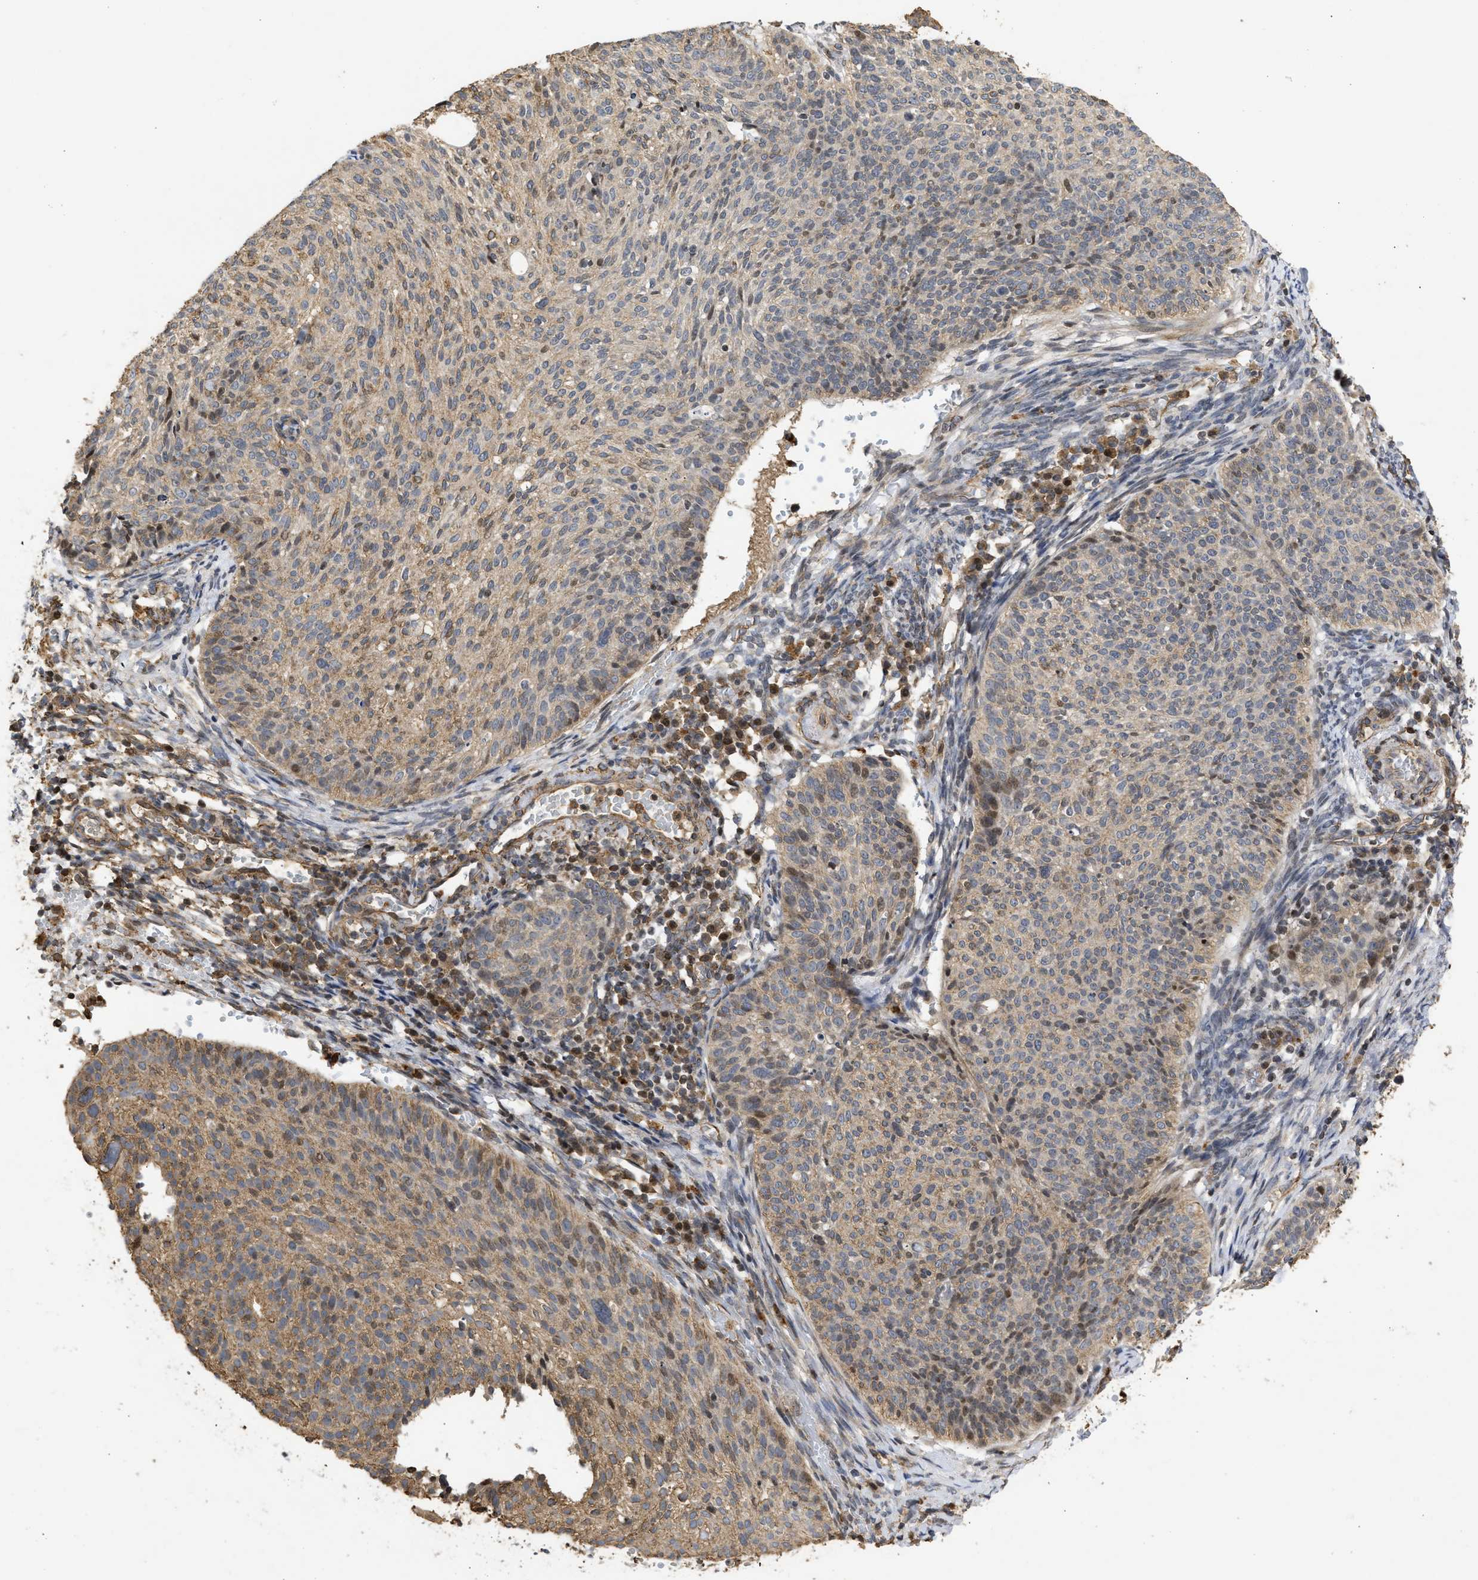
{"staining": {"intensity": "moderate", "quantity": "25%-75%", "location": "cytoplasmic/membranous,nuclear"}, "tissue": "cervical cancer", "cell_type": "Tumor cells", "image_type": "cancer", "snomed": [{"axis": "morphology", "description": "Squamous cell carcinoma, NOS"}, {"axis": "topography", "description": "Cervix"}], "caption": "High-magnification brightfield microscopy of cervical squamous cell carcinoma stained with DAB (3,3'-diaminobenzidine) (brown) and counterstained with hematoxylin (blue). tumor cells exhibit moderate cytoplasmic/membranous and nuclear expression is appreciated in approximately25%-75% of cells.", "gene": "ENSG00000142539", "patient": {"sex": "female", "age": 70}}